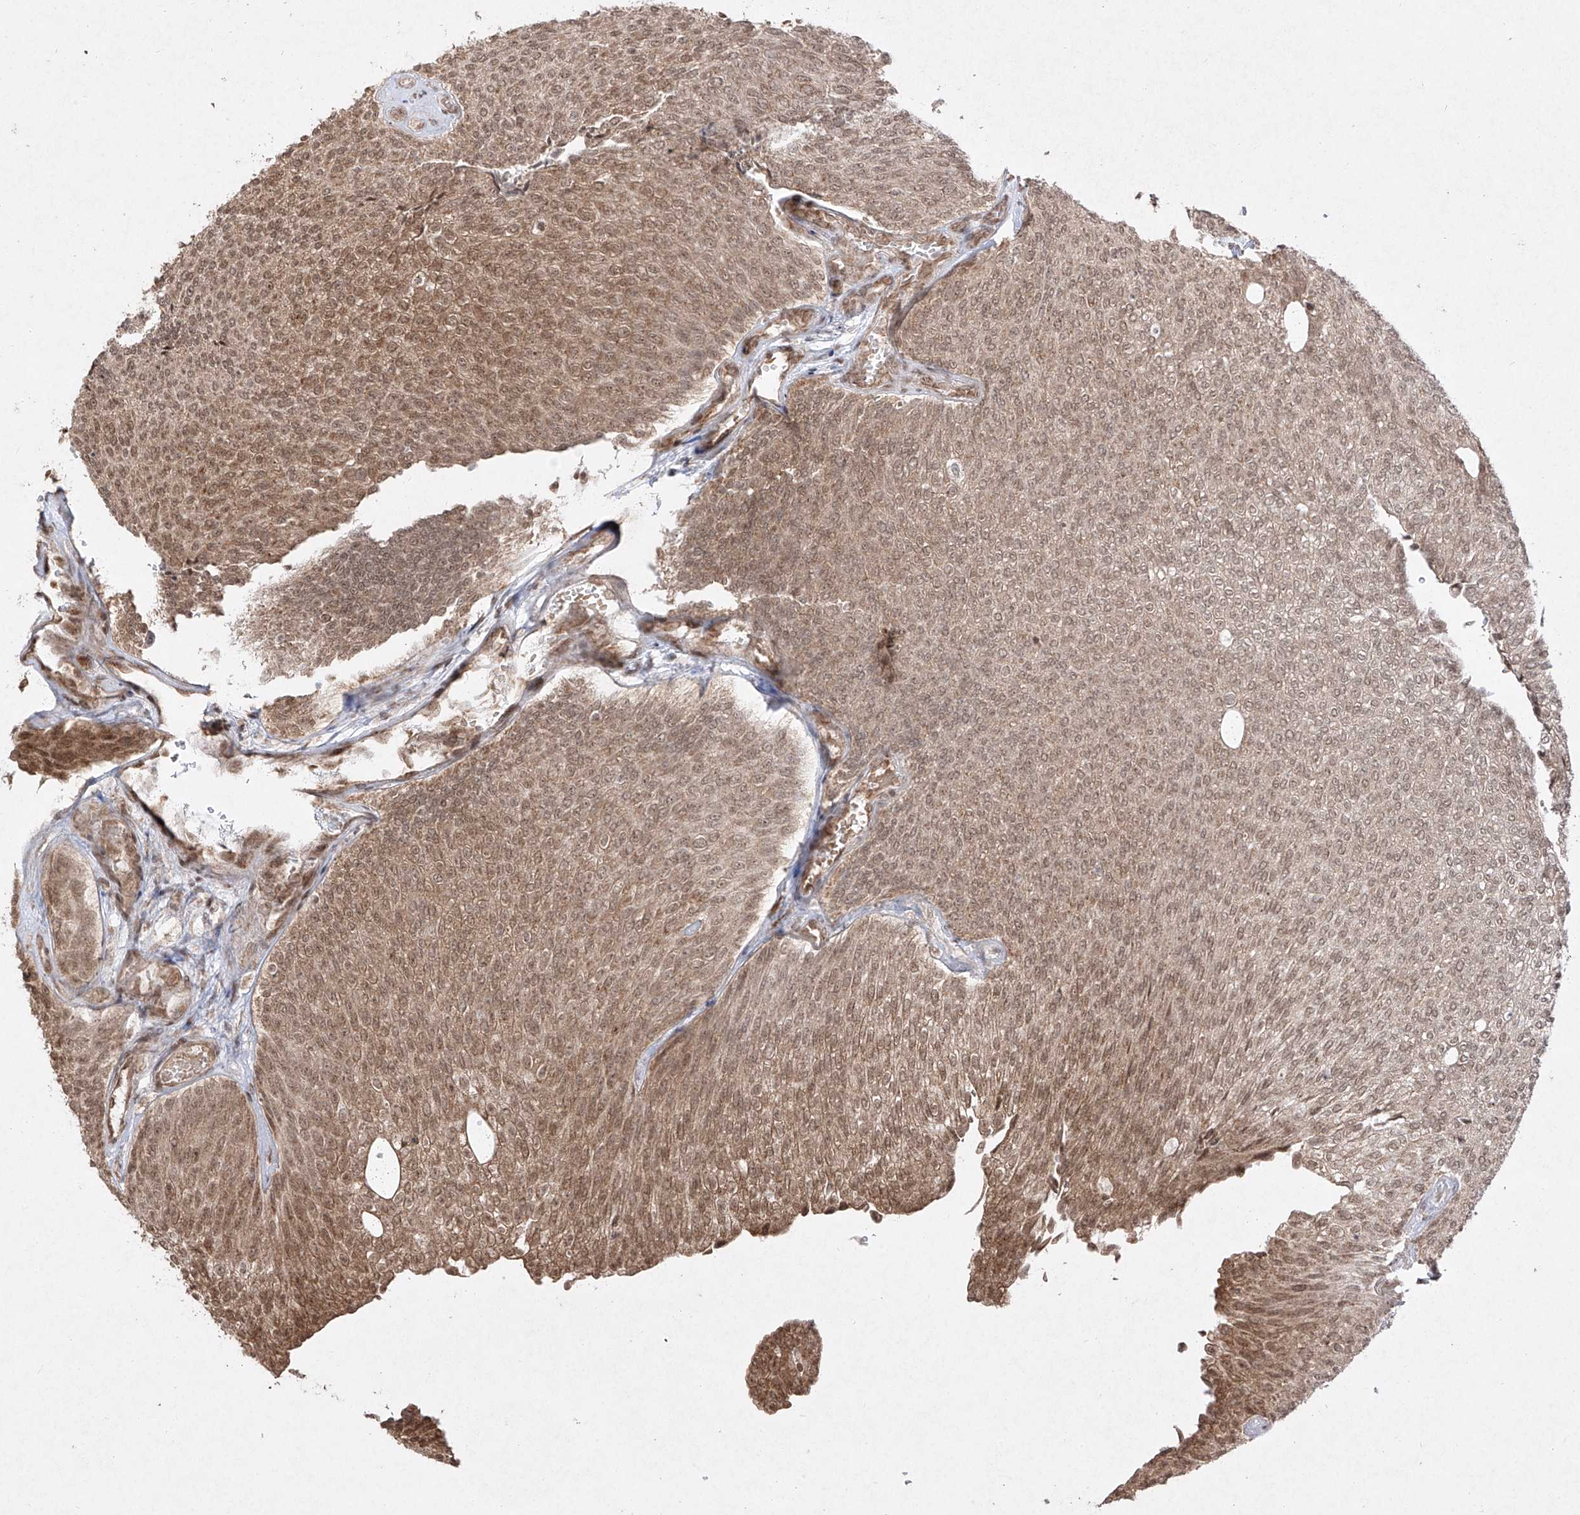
{"staining": {"intensity": "moderate", "quantity": ">75%", "location": "cytoplasmic/membranous,nuclear"}, "tissue": "urothelial cancer", "cell_type": "Tumor cells", "image_type": "cancer", "snomed": [{"axis": "morphology", "description": "Urothelial carcinoma, Low grade"}, {"axis": "topography", "description": "Urinary bladder"}], "caption": "Tumor cells show medium levels of moderate cytoplasmic/membranous and nuclear expression in about >75% of cells in human urothelial carcinoma (low-grade).", "gene": "SNRNP27", "patient": {"sex": "female", "age": 79}}